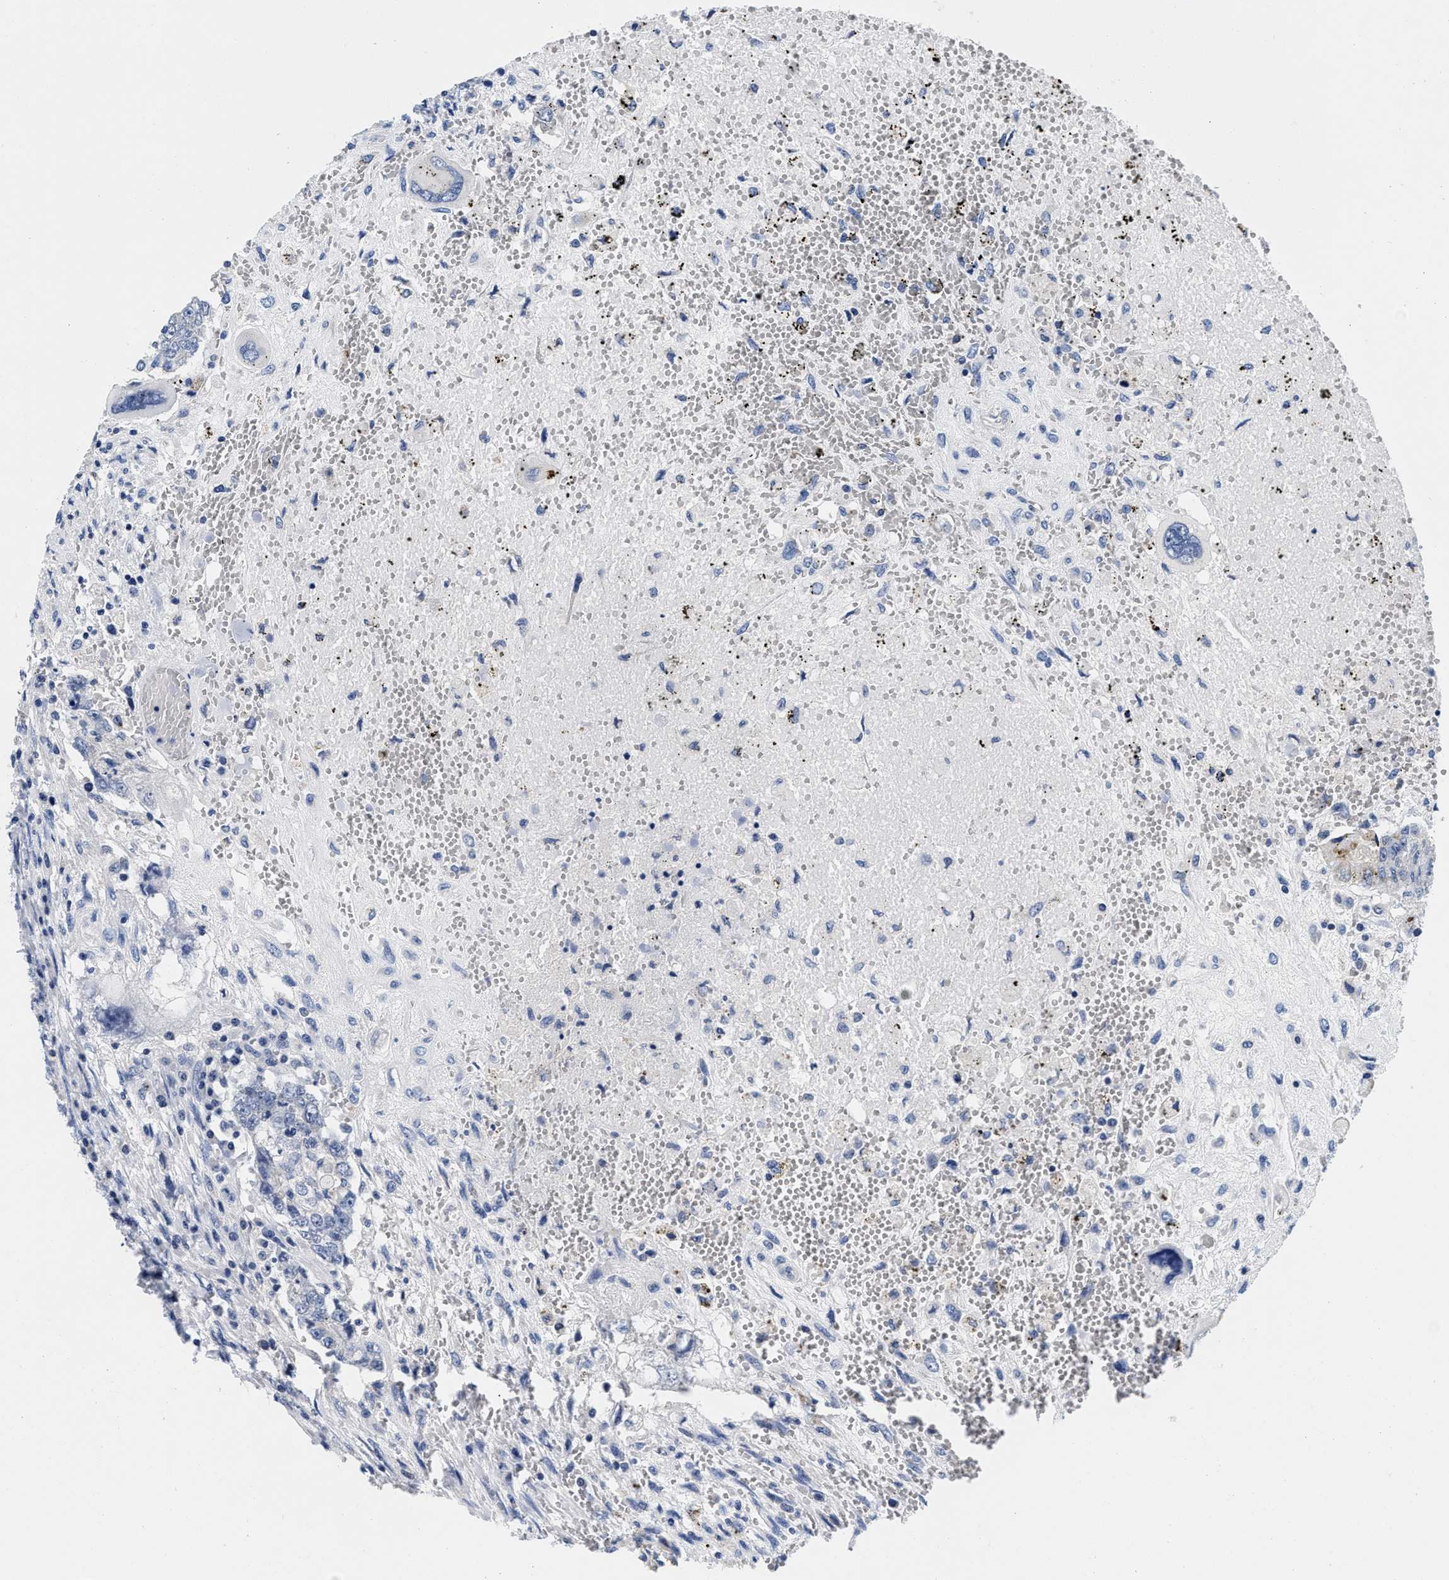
{"staining": {"intensity": "negative", "quantity": "none", "location": "none"}, "tissue": "testis cancer", "cell_type": "Tumor cells", "image_type": "cancer", "snomed": [{"axis": "morphology", "description": "Carcinoma, Embryonal, NOS"}, {"axis": "topography", "description": "Testis"}], "caption": "Photomicrograph shows no significant protein positivity in tumor cells of testis cancer (embryonal carcinoma).", "gene": "SLC35F1", "patient": {"sex": "male", "age": 26}}